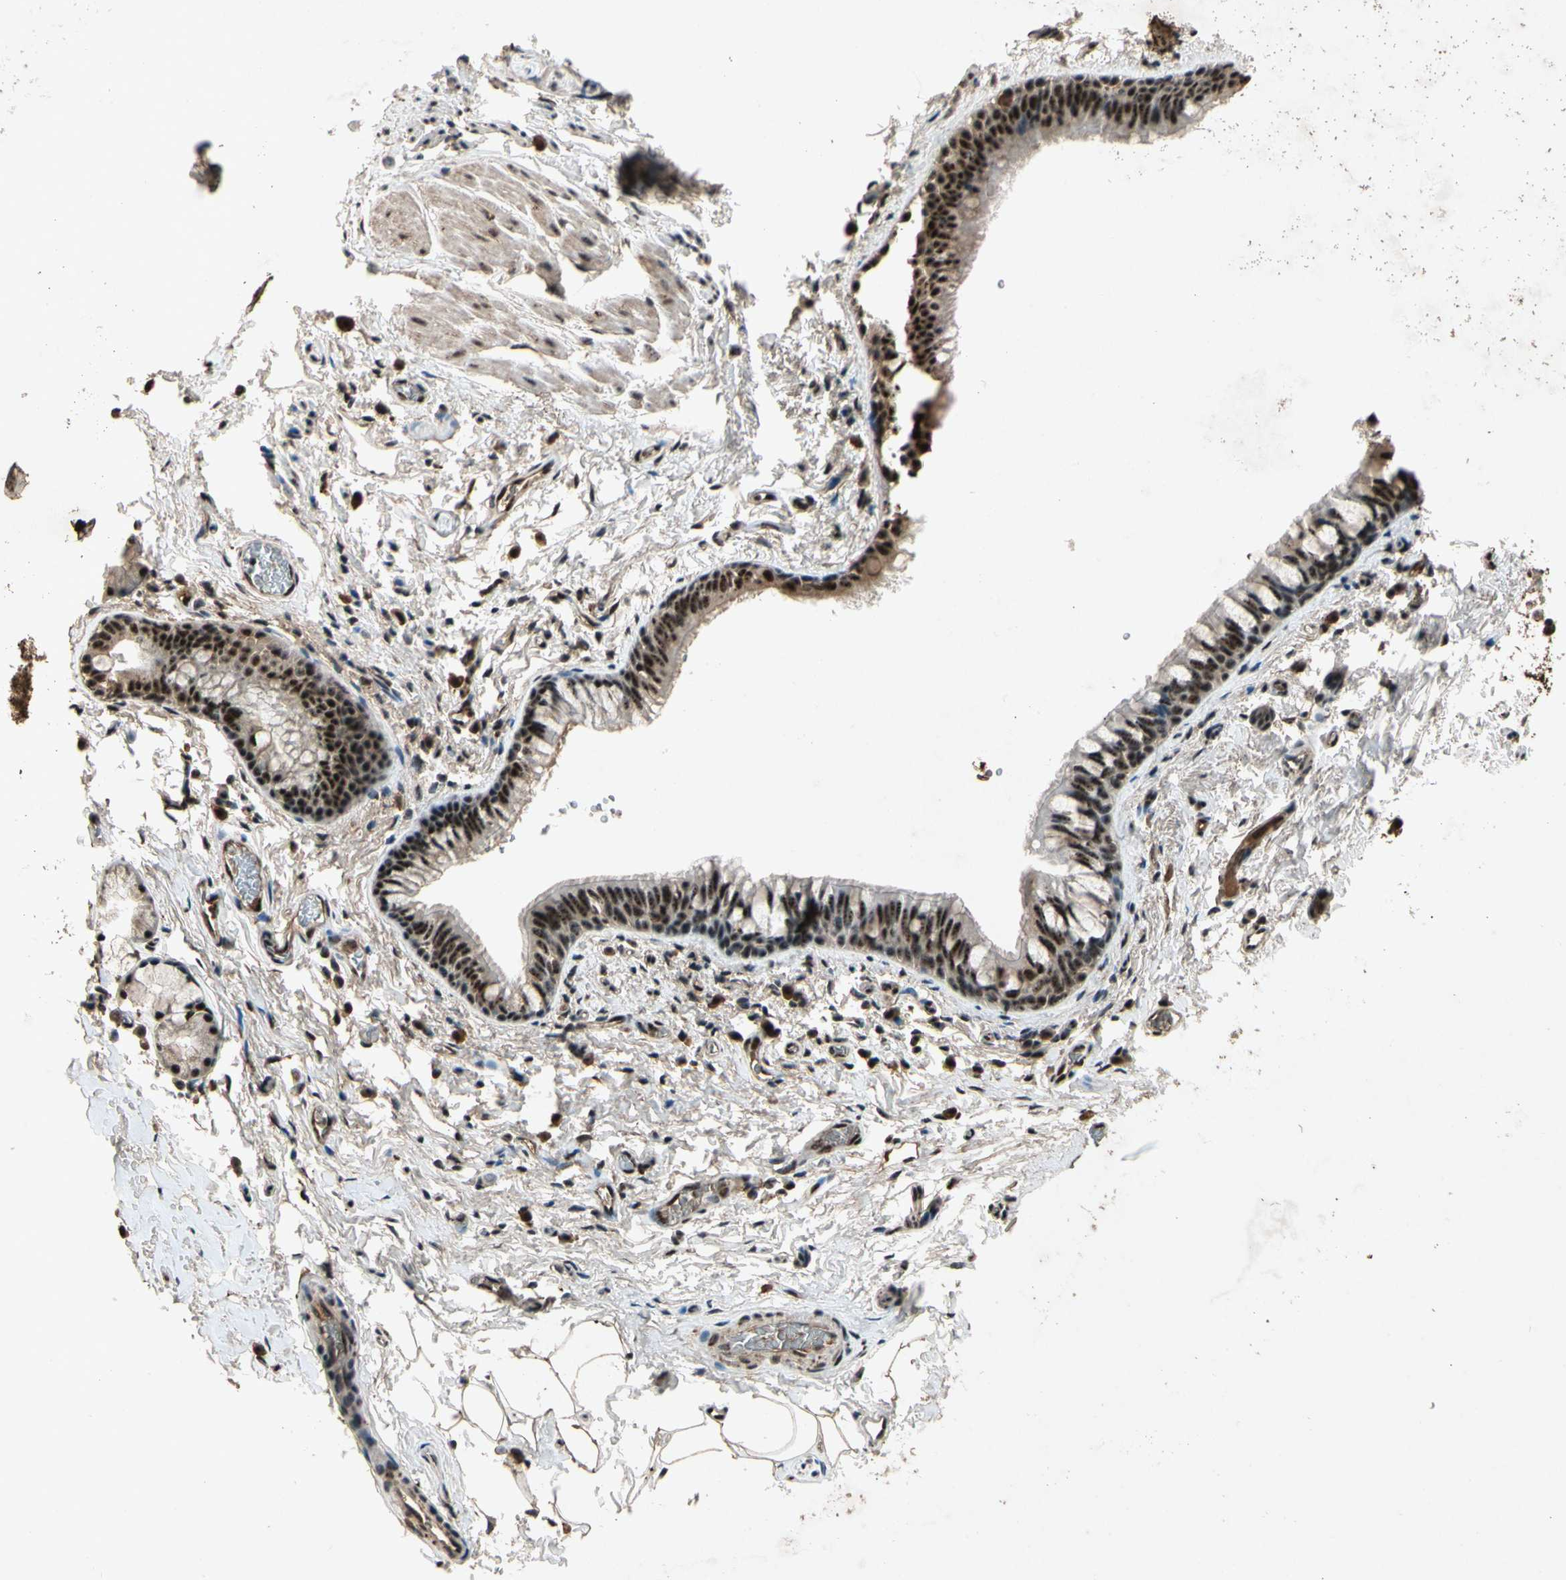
{"staining": {"intensity": "moderate", "quantity": ">75%", "location": "cytoplasmic/membranous,nuclear"}, "tissue": "bronchus", "cell_type": "Respiratory epithelial cells", "image_type": "normal", "snomed": [{"axis": "morphology", "description": "Normal tissue, NOS"}, {"axis": "morphology", "description": "Malignant melanoma, Metastatic site"}, {"axis": "topography", "description": "Bronchus"}, {"axis": "topography", "description": "Lung"}], "caption": "A medium amount of moderate cytoplasmic/membranous,nuclear positivity is present in about >75% of respiratory epithelial cells in normal bronchus. (DAB IHC with brightfield microscopy, high magnification).", "gene": "PML", "patient": {"sex": "male", "age": 64}}